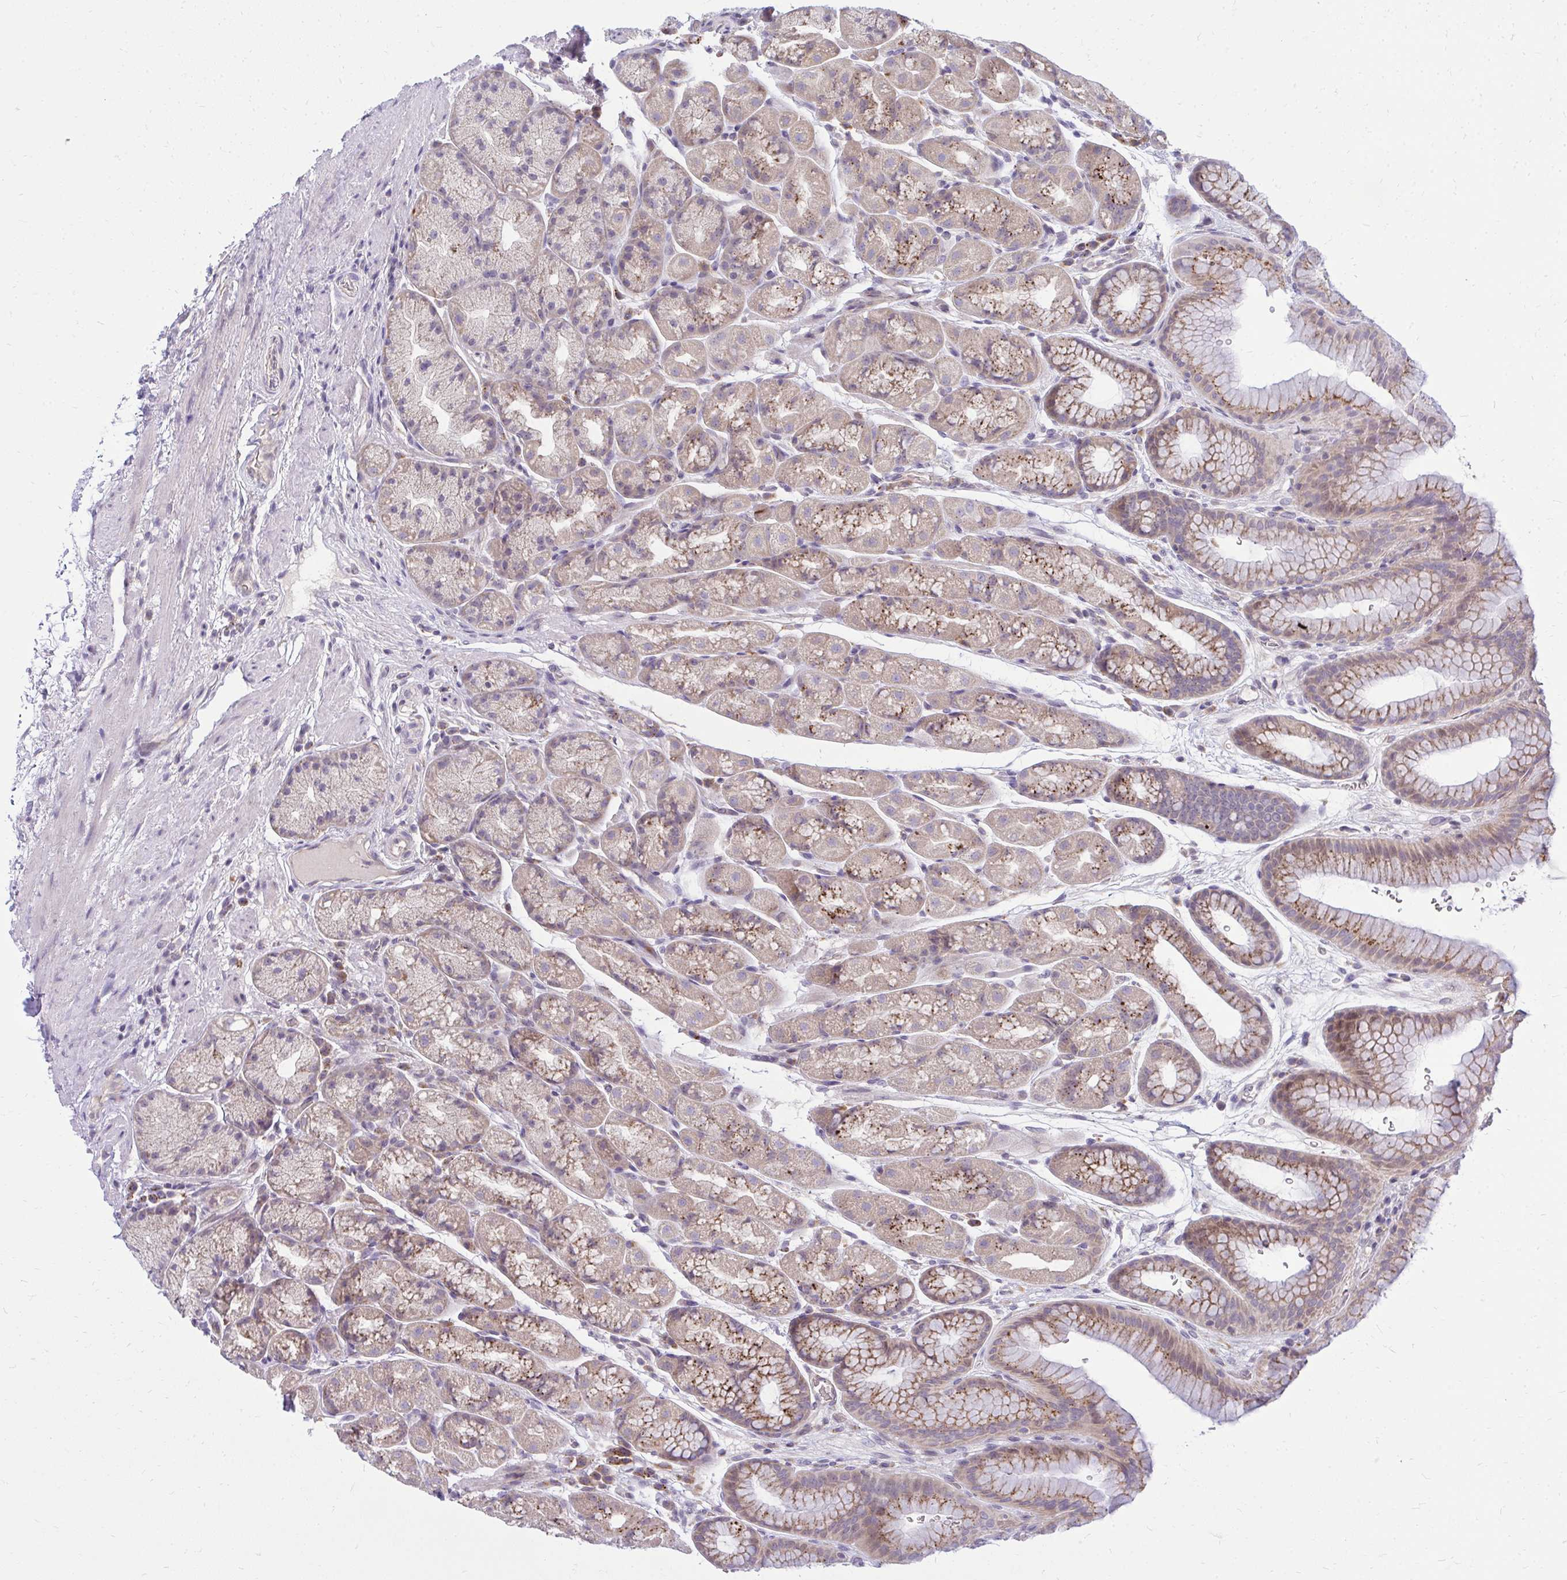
{"staining": {"intensity": "weak", "quantity": ">75%", "location": "cytoplasmic/membranous"}, "tissue": "stomach", "cell_type": "Glandular cells", "image_type": "normal", "snomed": [{"axis": "morphology", "description": "Normal tissue, NOS"}, {"axis": "topography", "description": "Stomach, lower"}], "caption": "High-magnification brightfield microscopy of unremarkable stomach stained with DAB (3,3'-diaminobenzidine) (brown) and counterstained with hematoxylin (blue). glandular cells exhibit weak cytoplasmic/membranous staining is appreciated in approximately>75% of cells. The staining was performed using DAB (3,3'-diaminobenzidine) to visualize the protein expression in brown, while the nuclei were stained in blue with hematoxylin (Magnification: 20x).", "gene": "ZSCAN25", "patient": {"sex": "male", "age": 67}}